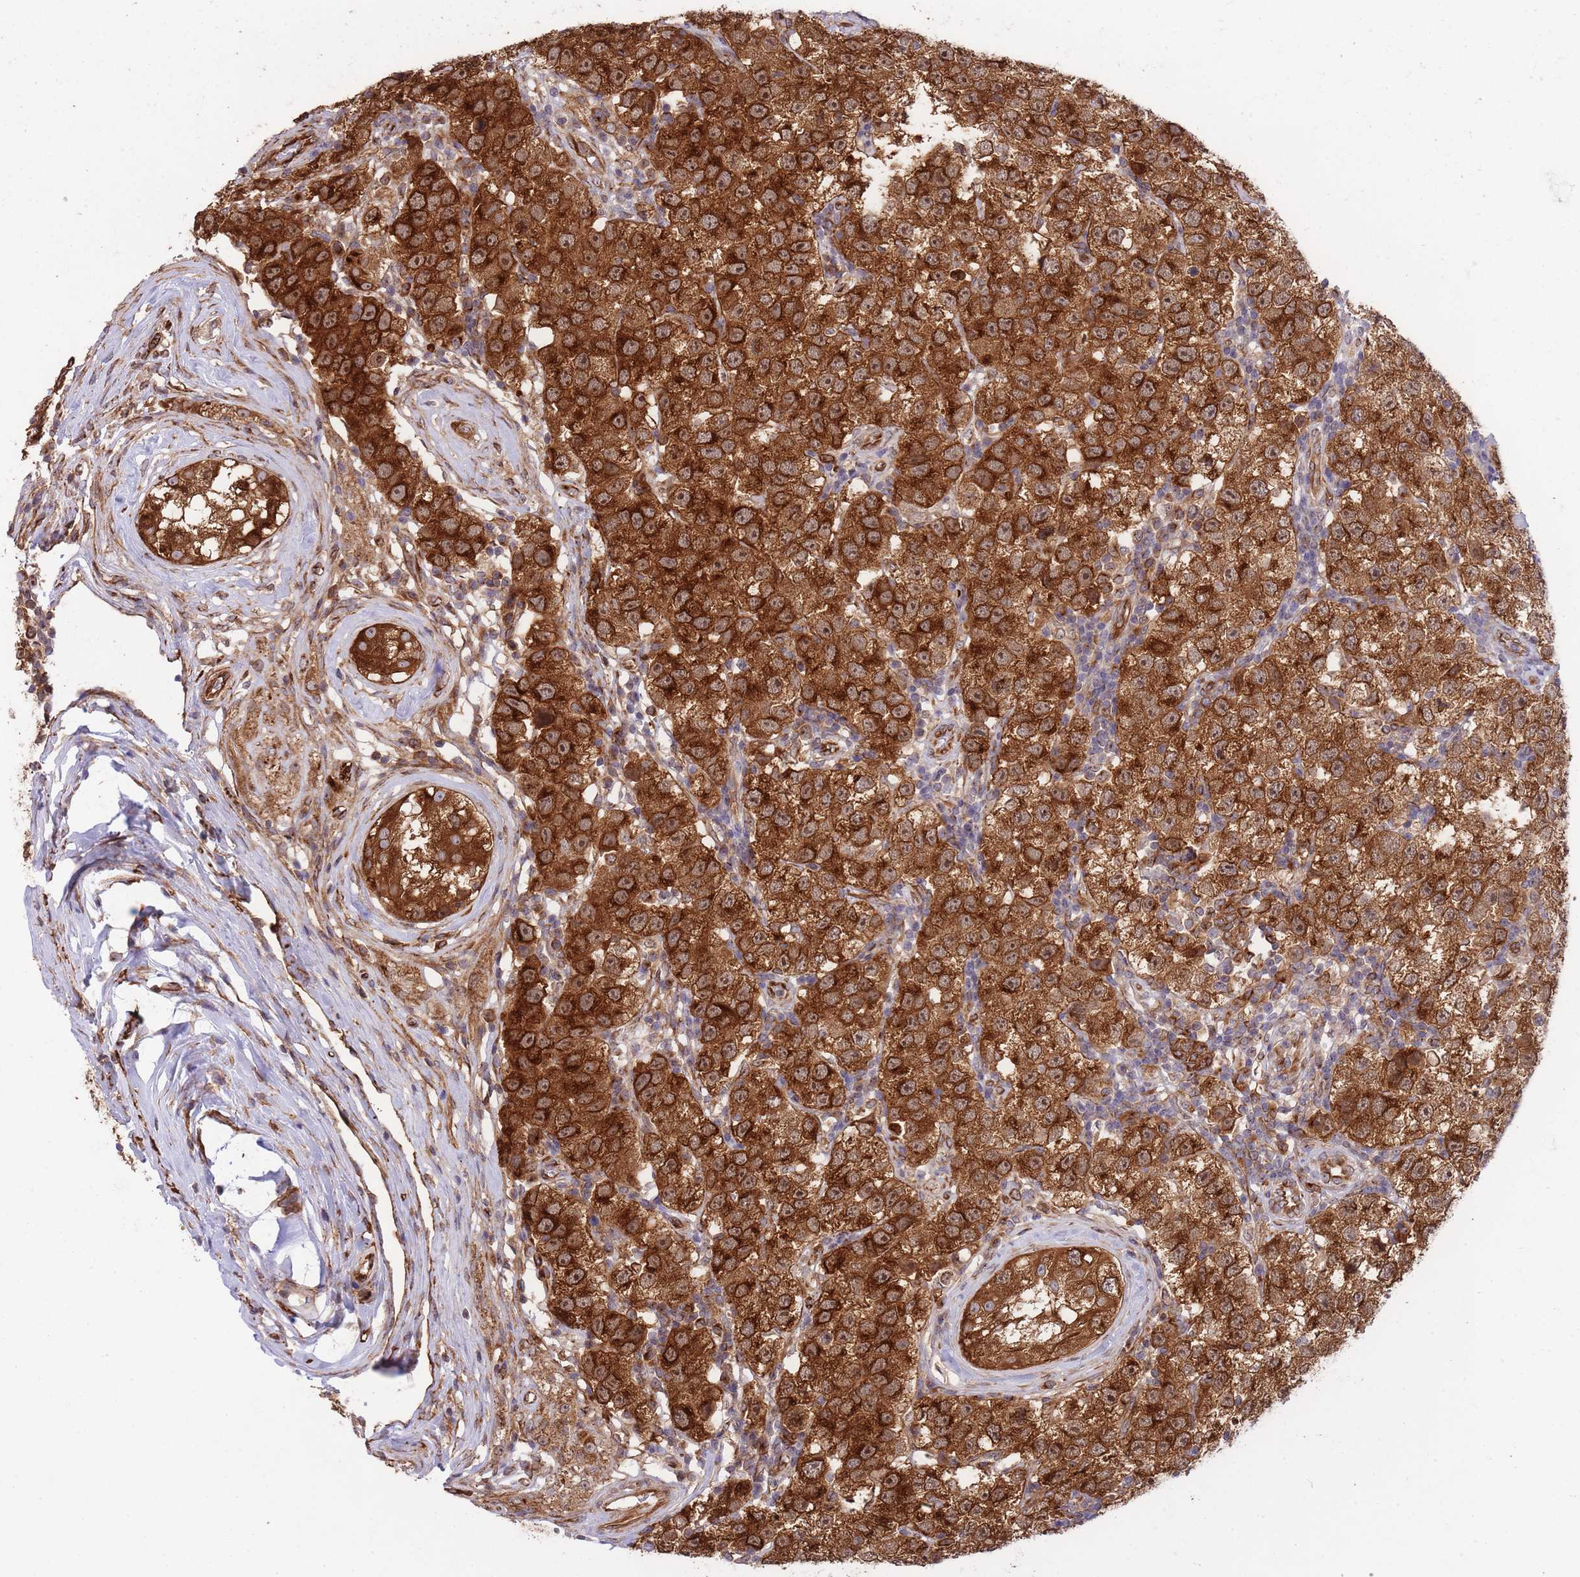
{"staining": {"intensity": "strong", "quantity": ">75%", "location": "cytoplasmic/membranous"}, "tissue": "testis cancer", "cell_type": "Tumor cells", "image_type": "cancer", "snomed": [{"axis": "morphology", "description": "Seminoma, NOS"}, {"axis": "topography", "description": "Testis"}], "caption": "The photomicrograph reveals a brown stain indicating the presence of a protein in the cytoplasmic/membranous of tumor cells in testis seminoma.", "gene": "EXOSC8", "patient": {"sex": "male", "age": 34}}